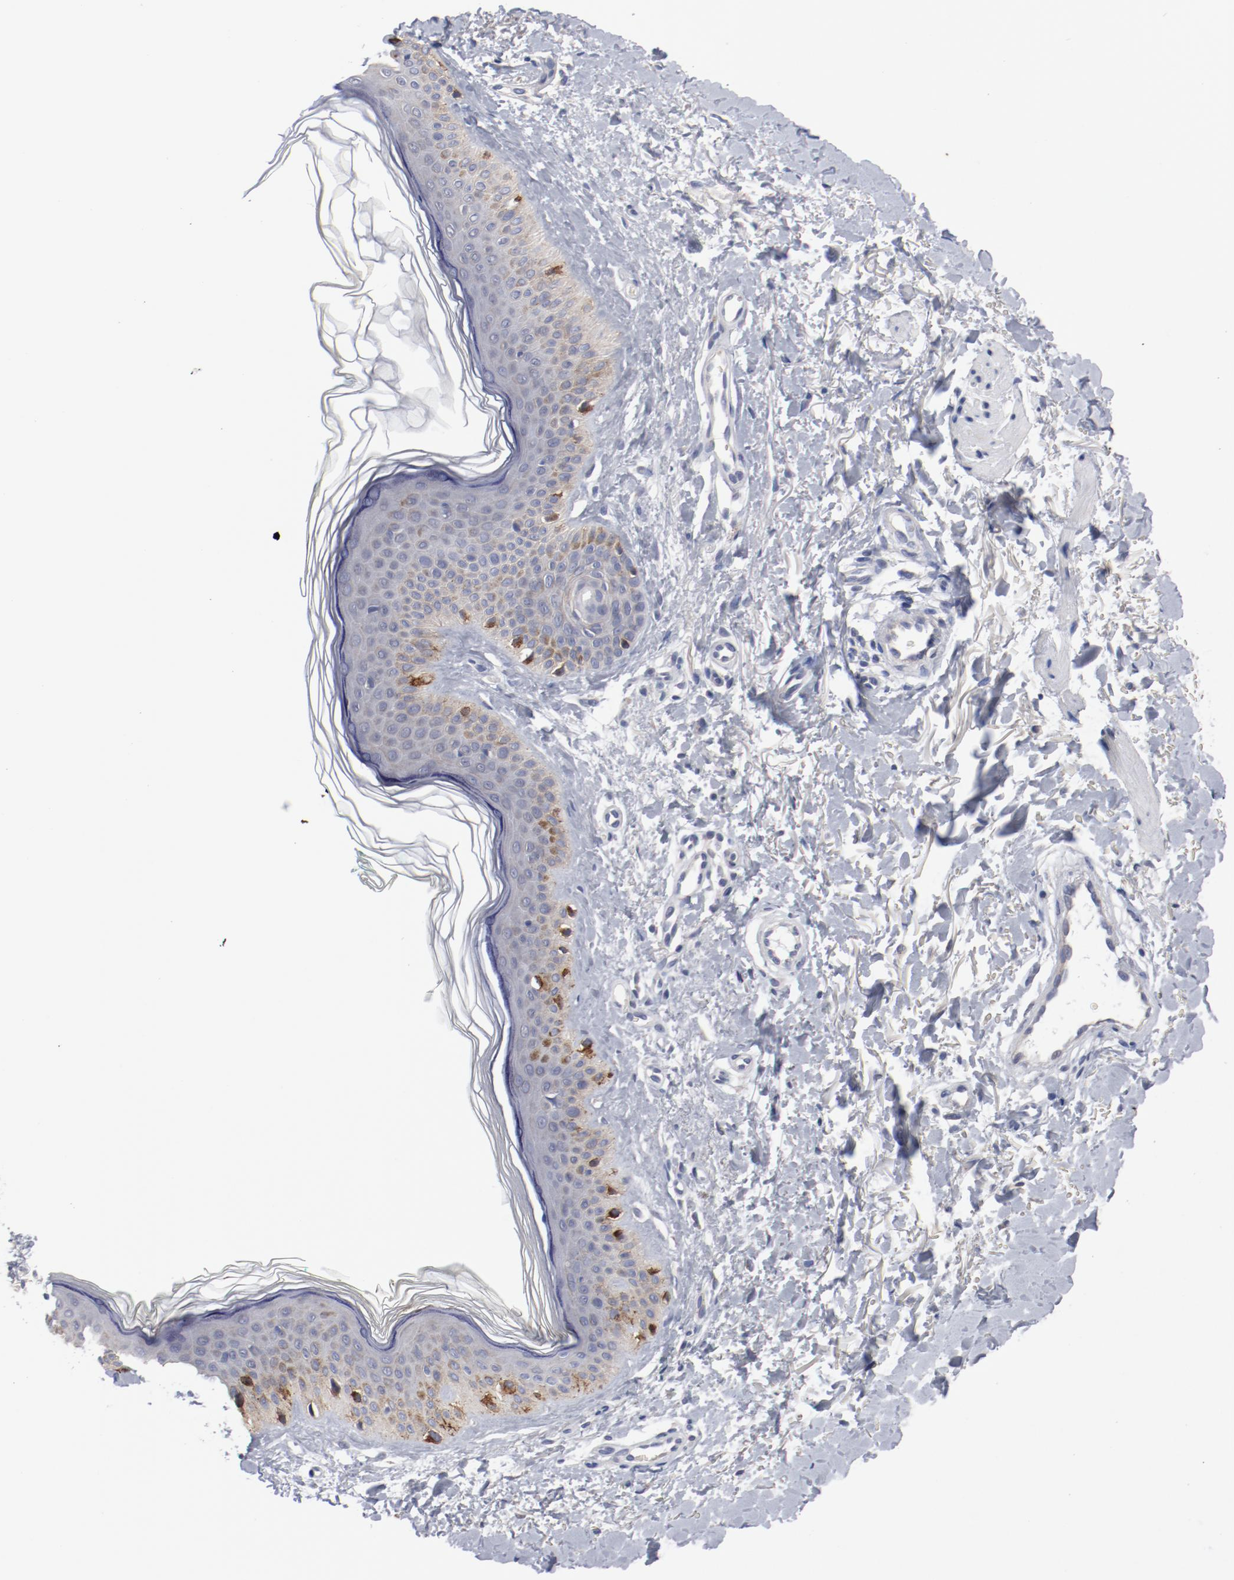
{"staining": {"intensity": "negative", "quantity": "none", "location": "none"}, "tissue": "skin", "cell_type": "Fibroblasts", "image_type": "normal", "snomed": [{"axis": "morphology", "description": "Normal tissue, NOS"}, {"axis": "topography", "description": "Skin"}], "caption": "This photomicrograph is of benign skin stained with IHC to label a protein in brown with the nuclei are counter-stained blue. There is no expression in fibroblasts.", "gene": "GPR143", "patient": {"sex": "male", "age": 71}}